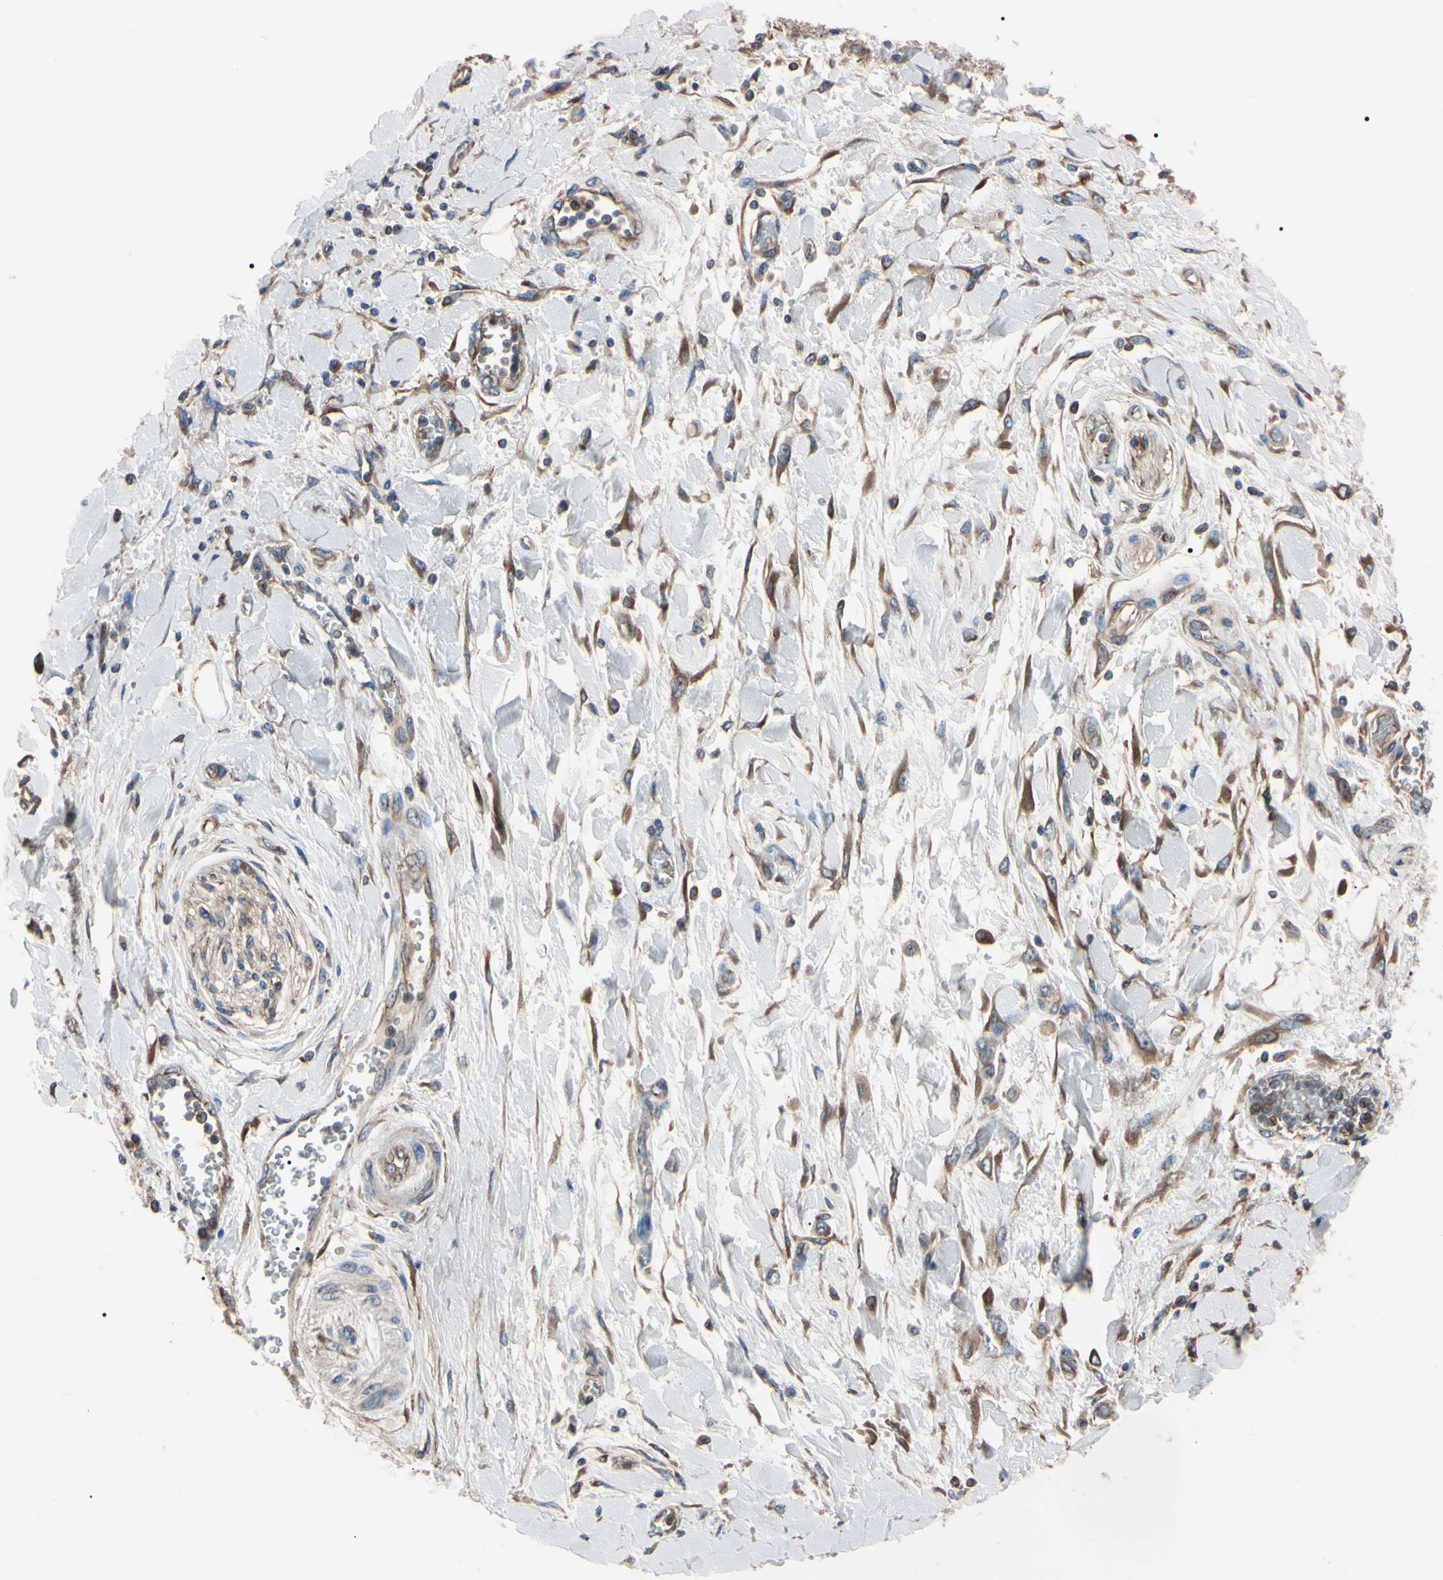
{"staining": {"intensity": "weak", "quantity": ">75%", "location": "cytoplasmic/membranous"}, "tissue": "pancreatic cancer", "cell_type": "Tumor cells", "image_type": "cancer", "snomed": [{"axis": "morphology", "description": "Adenocarcinoma, NOS"}, {"axis": "topography", "description": "Pancreas"}], "caption": "Adenocarcinoma (pancreatic) tissue reveals weak cytoplasmic/membranous staining in about >75% of tumor cells, visualized by immunohistochemistry.", "gene": "PRKACA", "patient": {"sex": "female", "age": 70}}